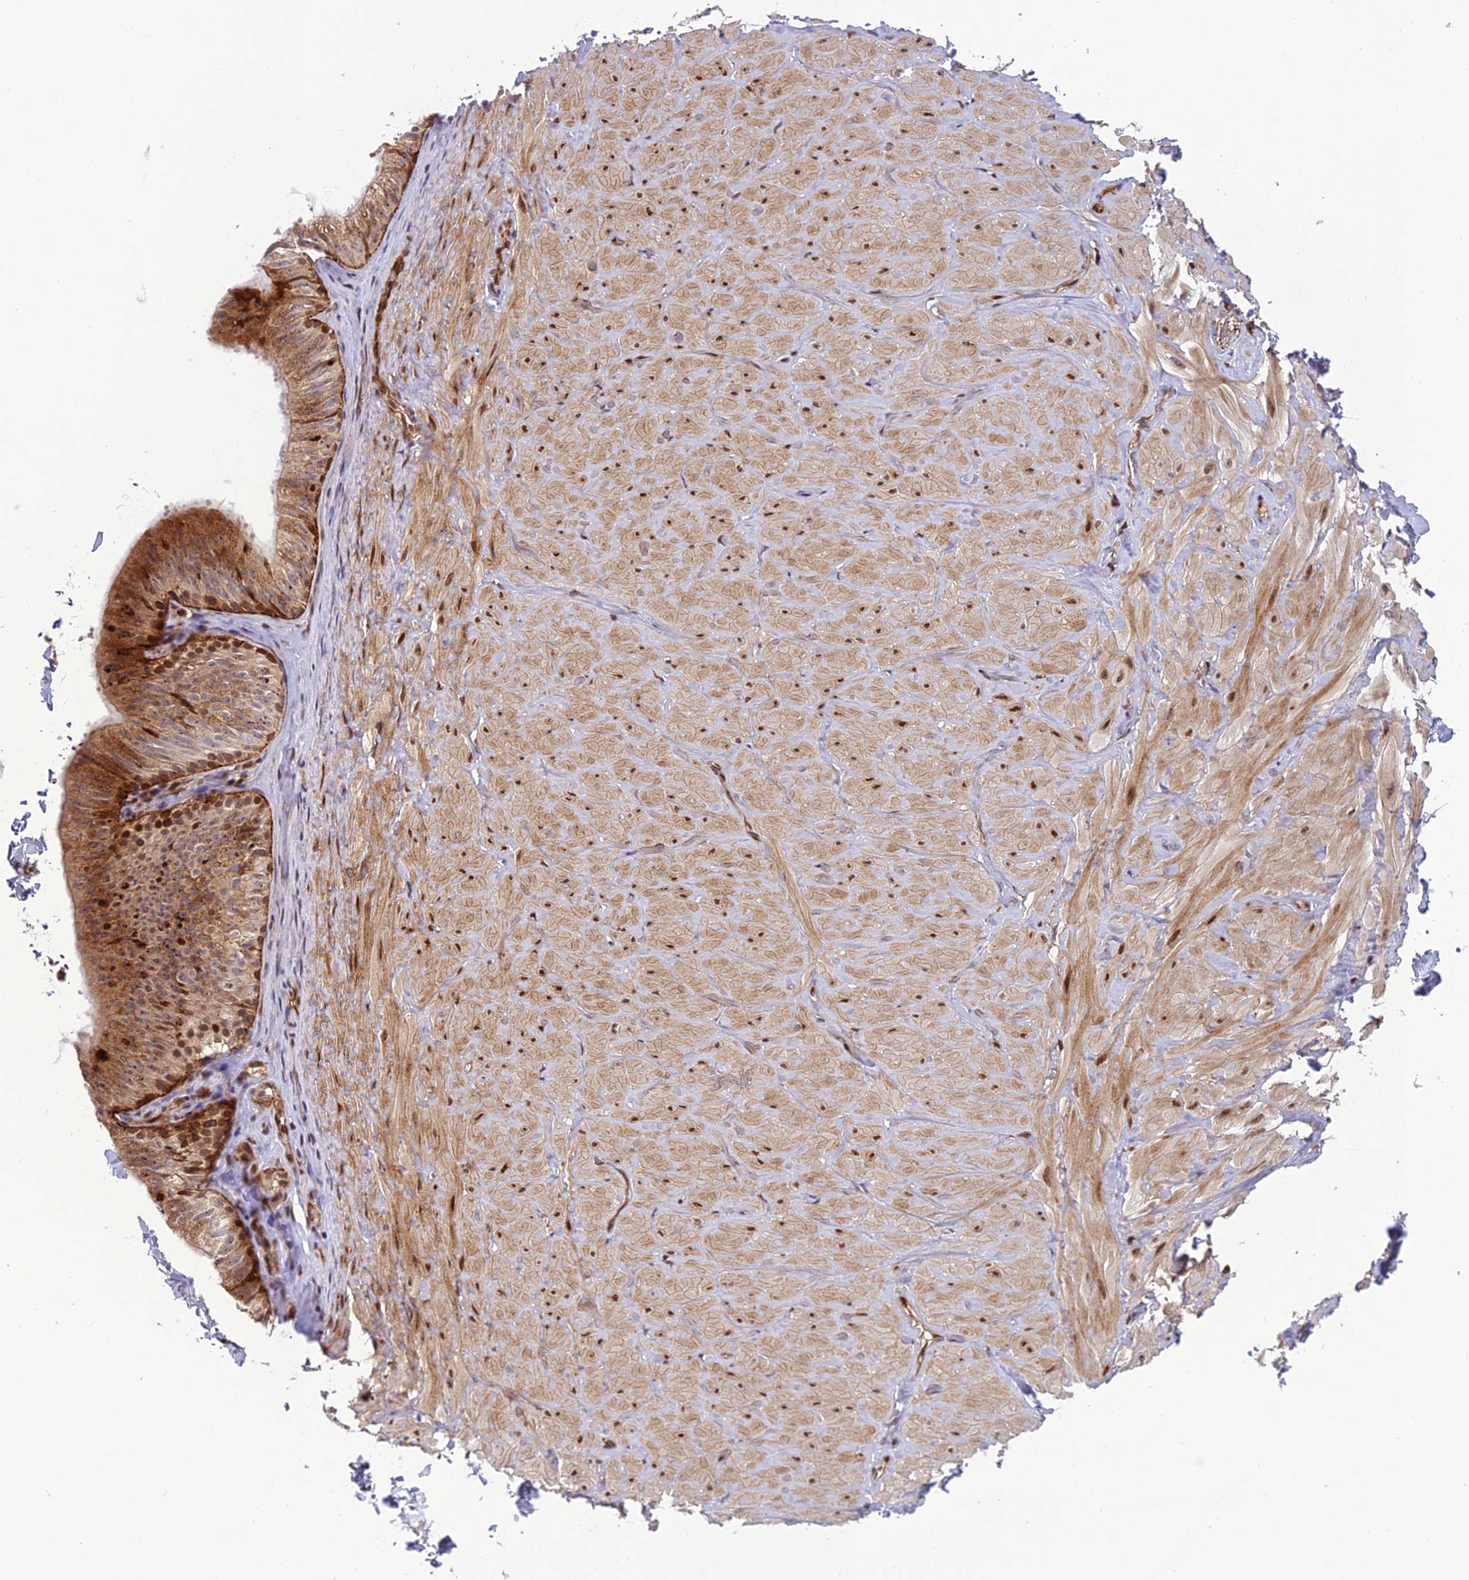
{"staining": {"intensity": "moderate", "quantity": "25%-75%", "location": "nuclear"}, "tissue": "adipose tissue", "cell_type": "Adipocytes", "image_type": "normal", "snomed": [{"axis": "morphology", "description": "Normal tissue, NOS"}, {"axis": "topography", "description": "Adipose tissue"}, {"axis": "topography", "description": "Vascular tissue"}, {"axis": "topography", "description": "Peripheral nerve tissue"}], "caption": "The histopathology image displays immunohistochemical staining of unremarkable adipose tissue. There is moderate nuclear staining is identified in about 25%-75% of adipocytes.", "gene": "SMIM7", "patient": {"sex": "male", "age": 25}}